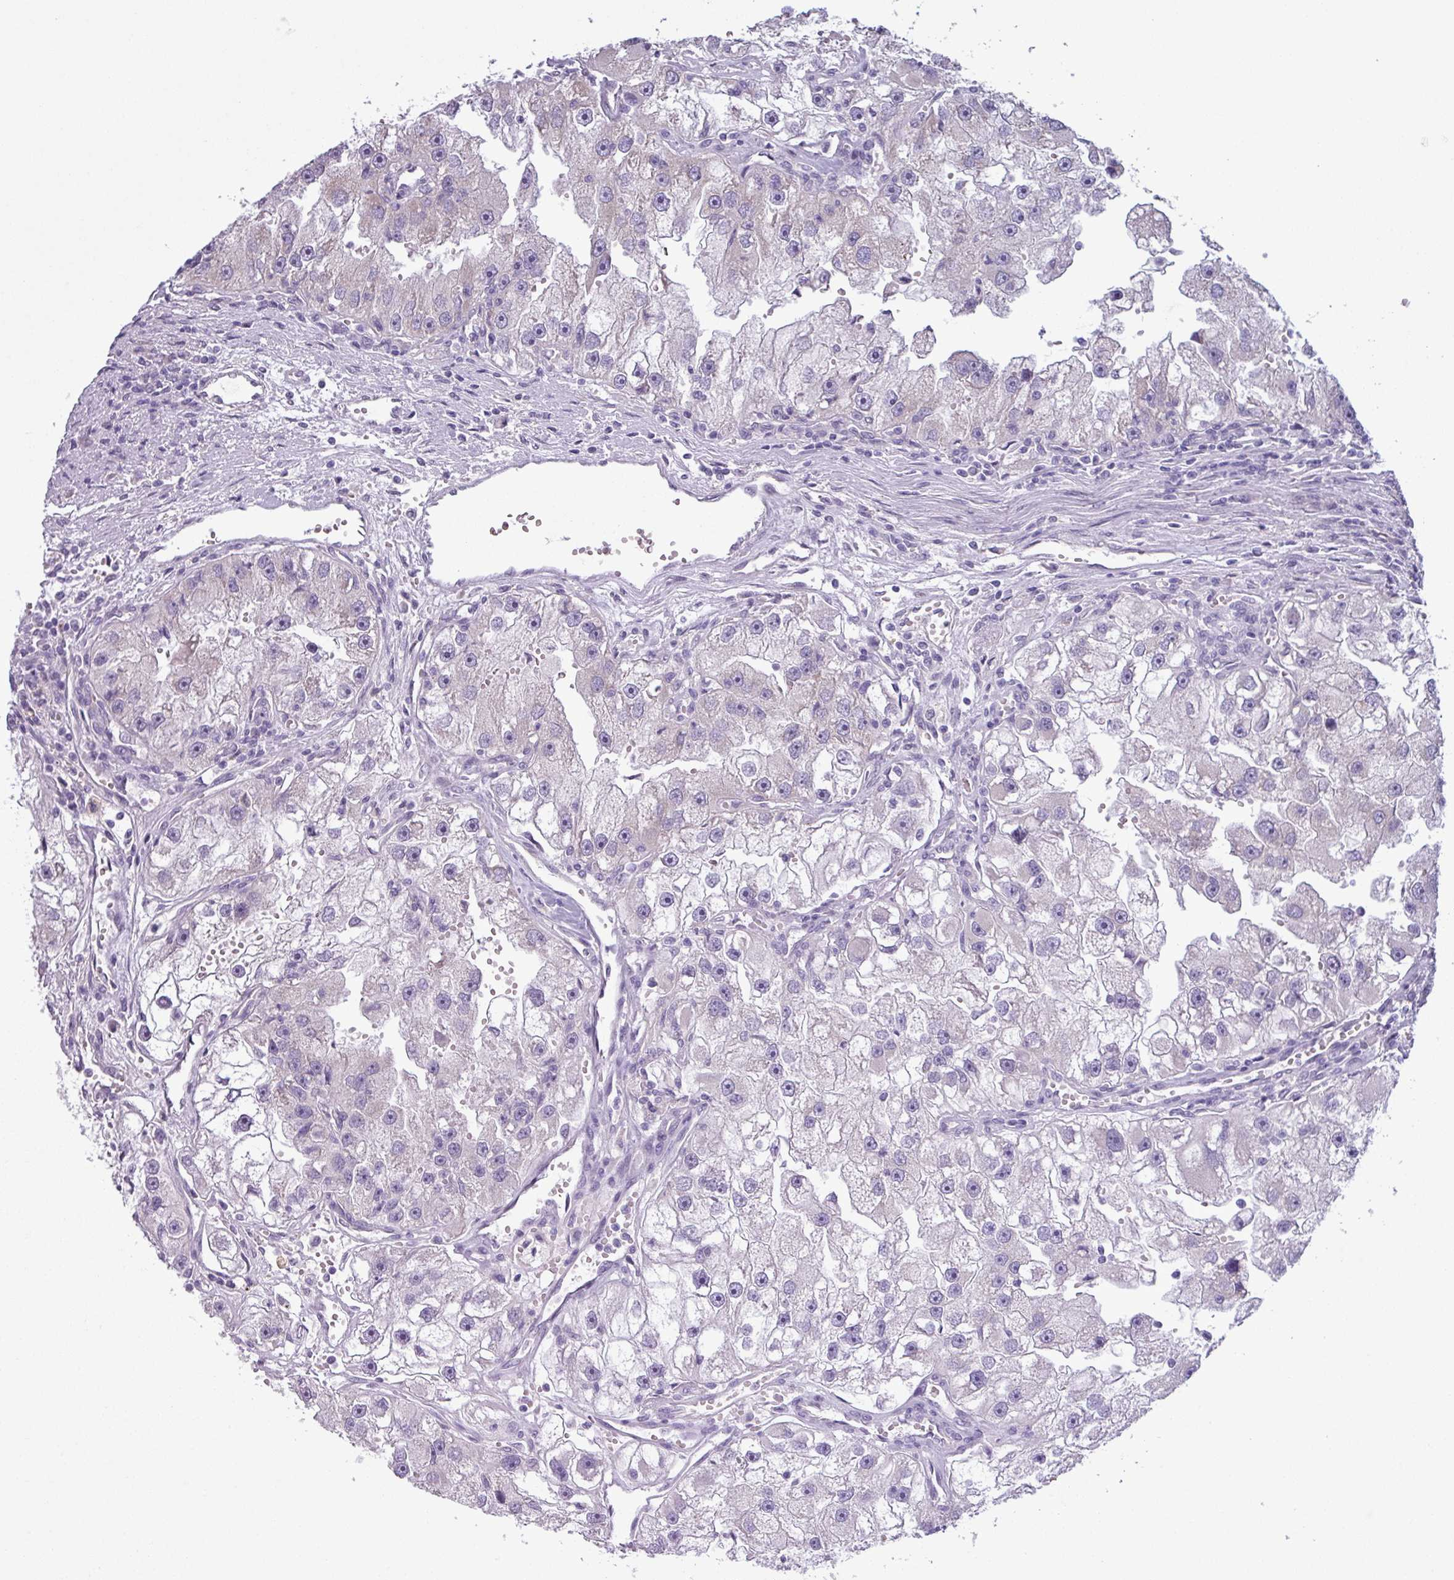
{"staining": {"intensity": "negative", "quantity": "none", "location": "none"}, "tissue": "renal cancer", "cell_type": "Tumor cells", "image_type": "cancer", "snomed": [{"axis": "morphology", "description": "Adenocarcinoma, NOS"}, {"axis": "topography", "description": "Kidney"}], "caption": "An image of renal adenocarcinoma stained for a protein reveals no brown staining in tumor cells.", "gene": "C20orf27", "patient": {"sex": "male", "age": 63}}